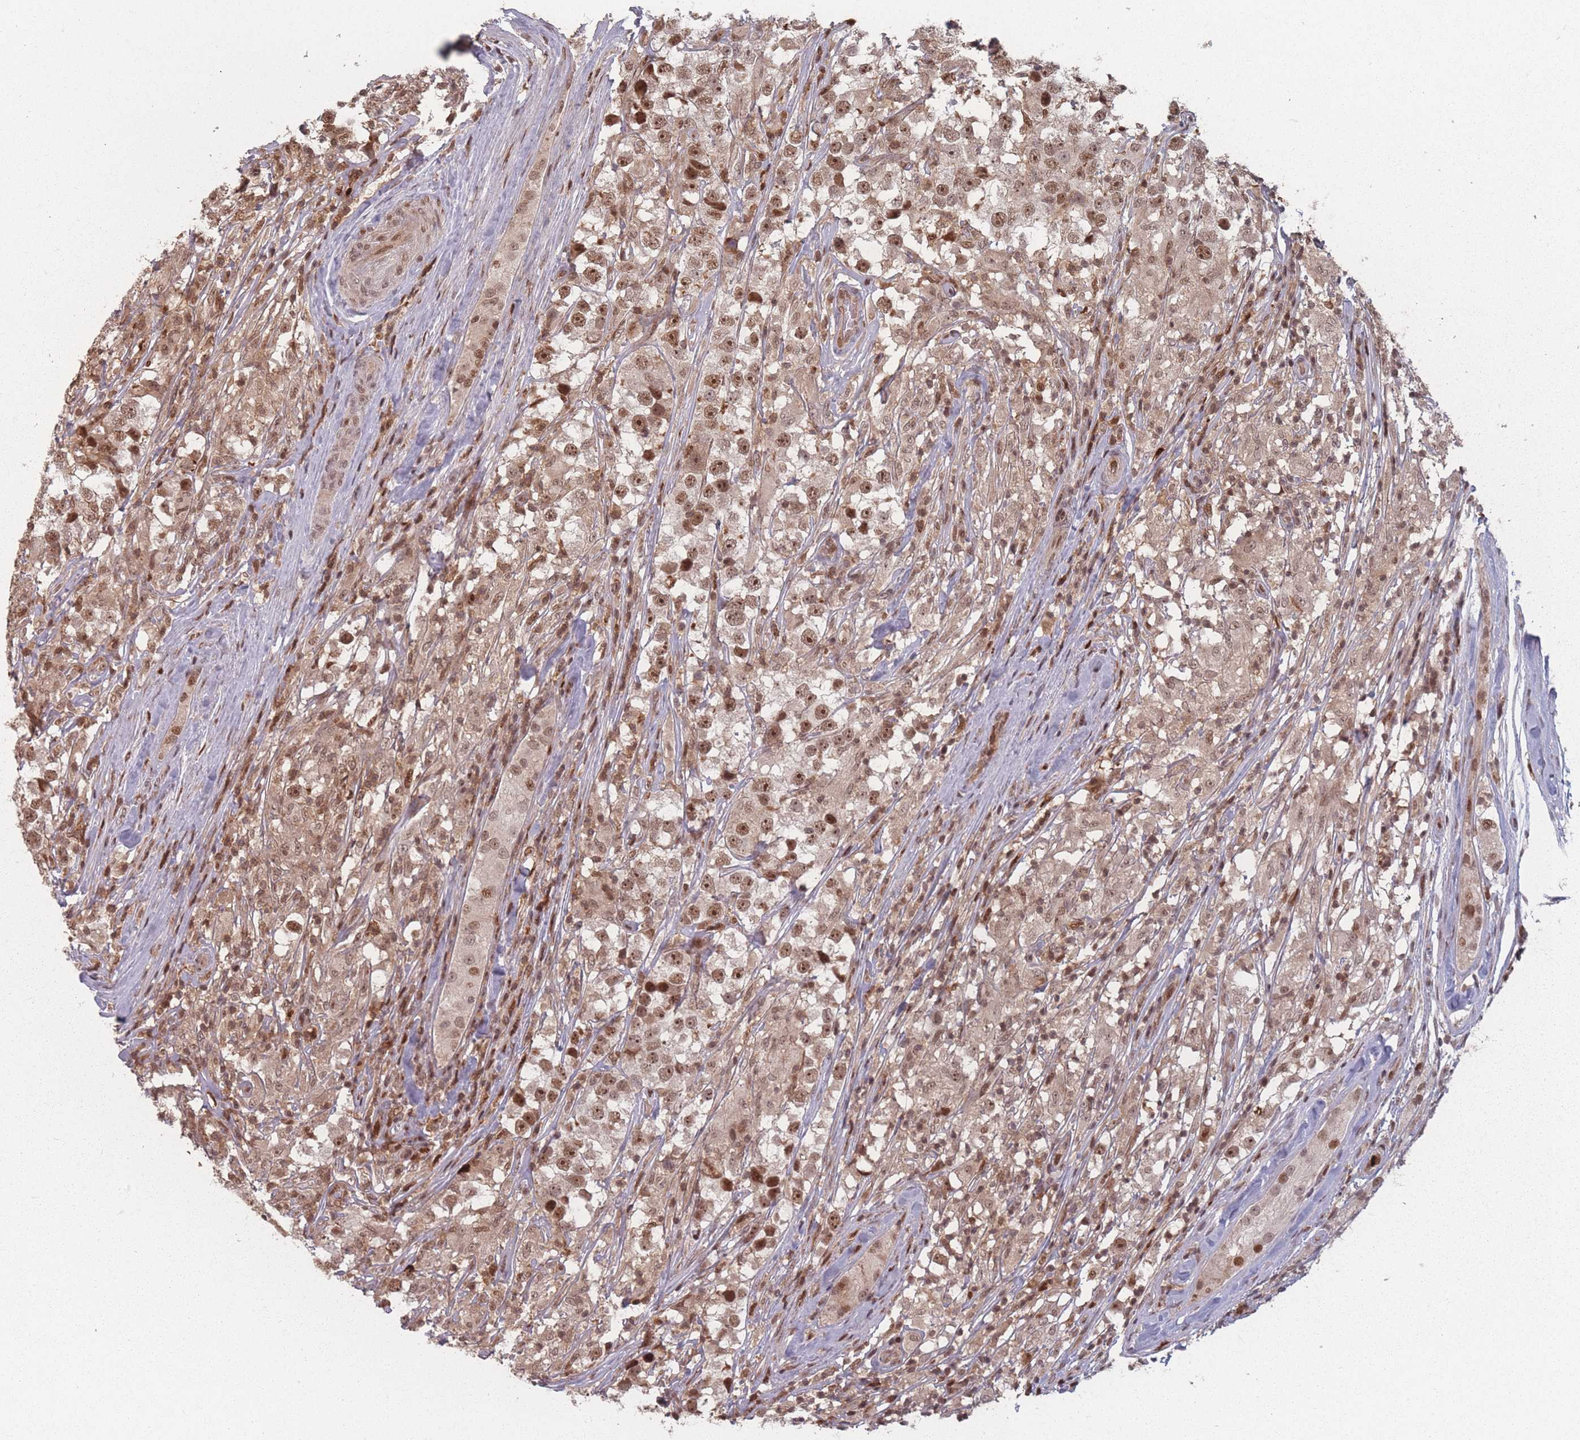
{"staining": {"intensity": "moderate", "quantity": ">75%", "location": "nuclear"}, "tissue": "testis cancer", "cell_type": "Tumor cells", "image_type": "cancer", "snomed": [{"axis": "morphology", "description": "Seminoma, NOS"}, {"axis": "topography", "description": "Testis"}], "caption": "A high-resolution micrograph shows IHC staining of testis cancer, which demonstrates moderate nuclear staining in approximately >75% of tumor cells. The staining was performed using DAB to visualize the protein expression in brown, while the nuclei were stained in blue with hematoxylin (Magnification: 20x).", "gene": "WDR55", "patient": {"sex": "male", "age": 46}}